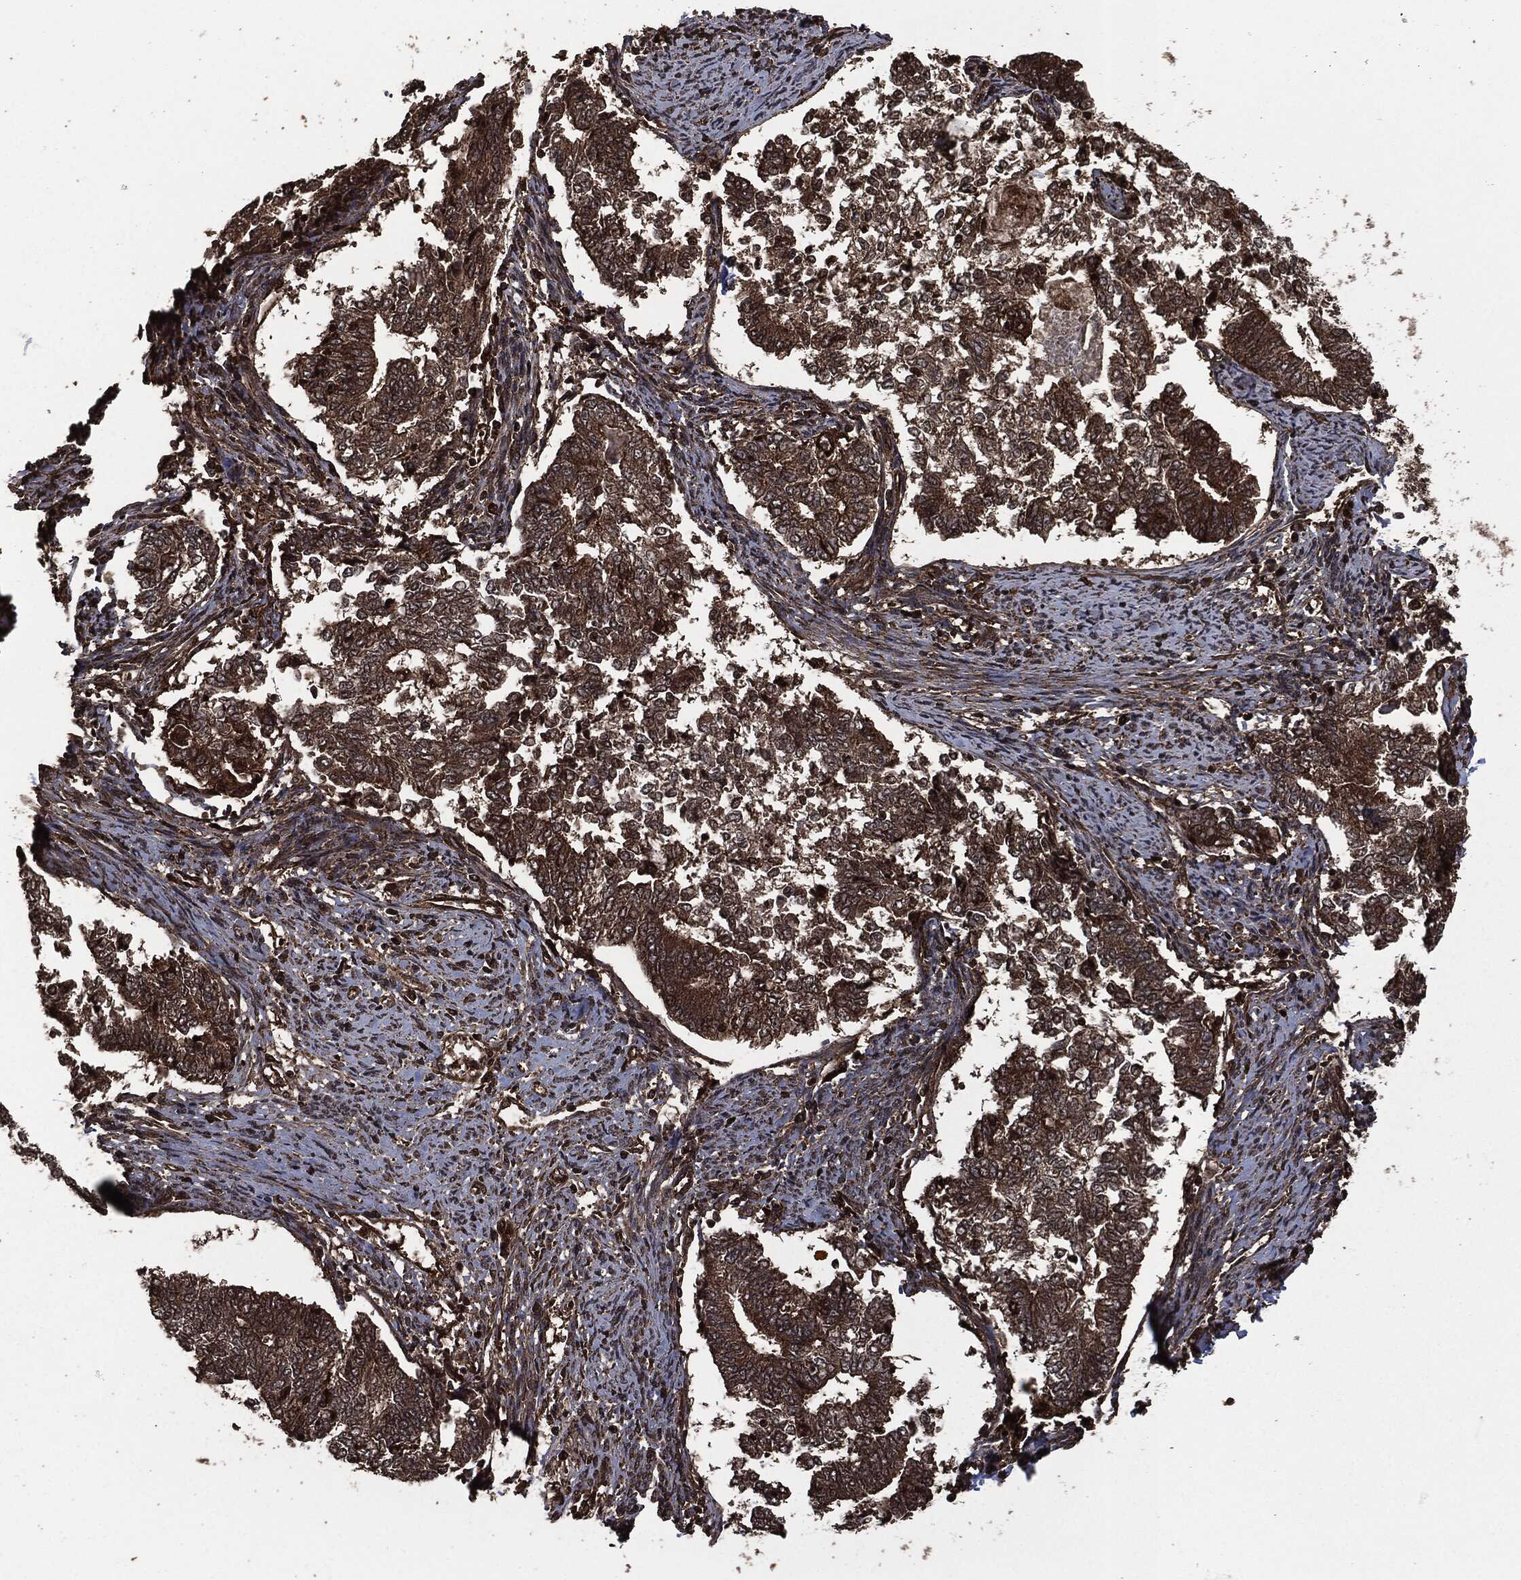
{"staining": {"intensity": "strong", "quantity": ">75%", "location": "cytoplasmic/membranous"}, "tissue": "endometrial cancer", "cell_type": "Tumor cells", "image_type": "cancer", "snomed": [{"axis": "morphology", "description": "Adenocarcinoma, NOS"}, {"axis": "topography", "description": "Endometrium"}], "caption": "This micrograph shows IHC staining of endometrial cancer (adenocarcinoma), with high strong cytoplasmic/membranous expression in approximately >75% of tumor cells.", "gene": "HRAS", "patient": {"sex": "female", "age": 65}}